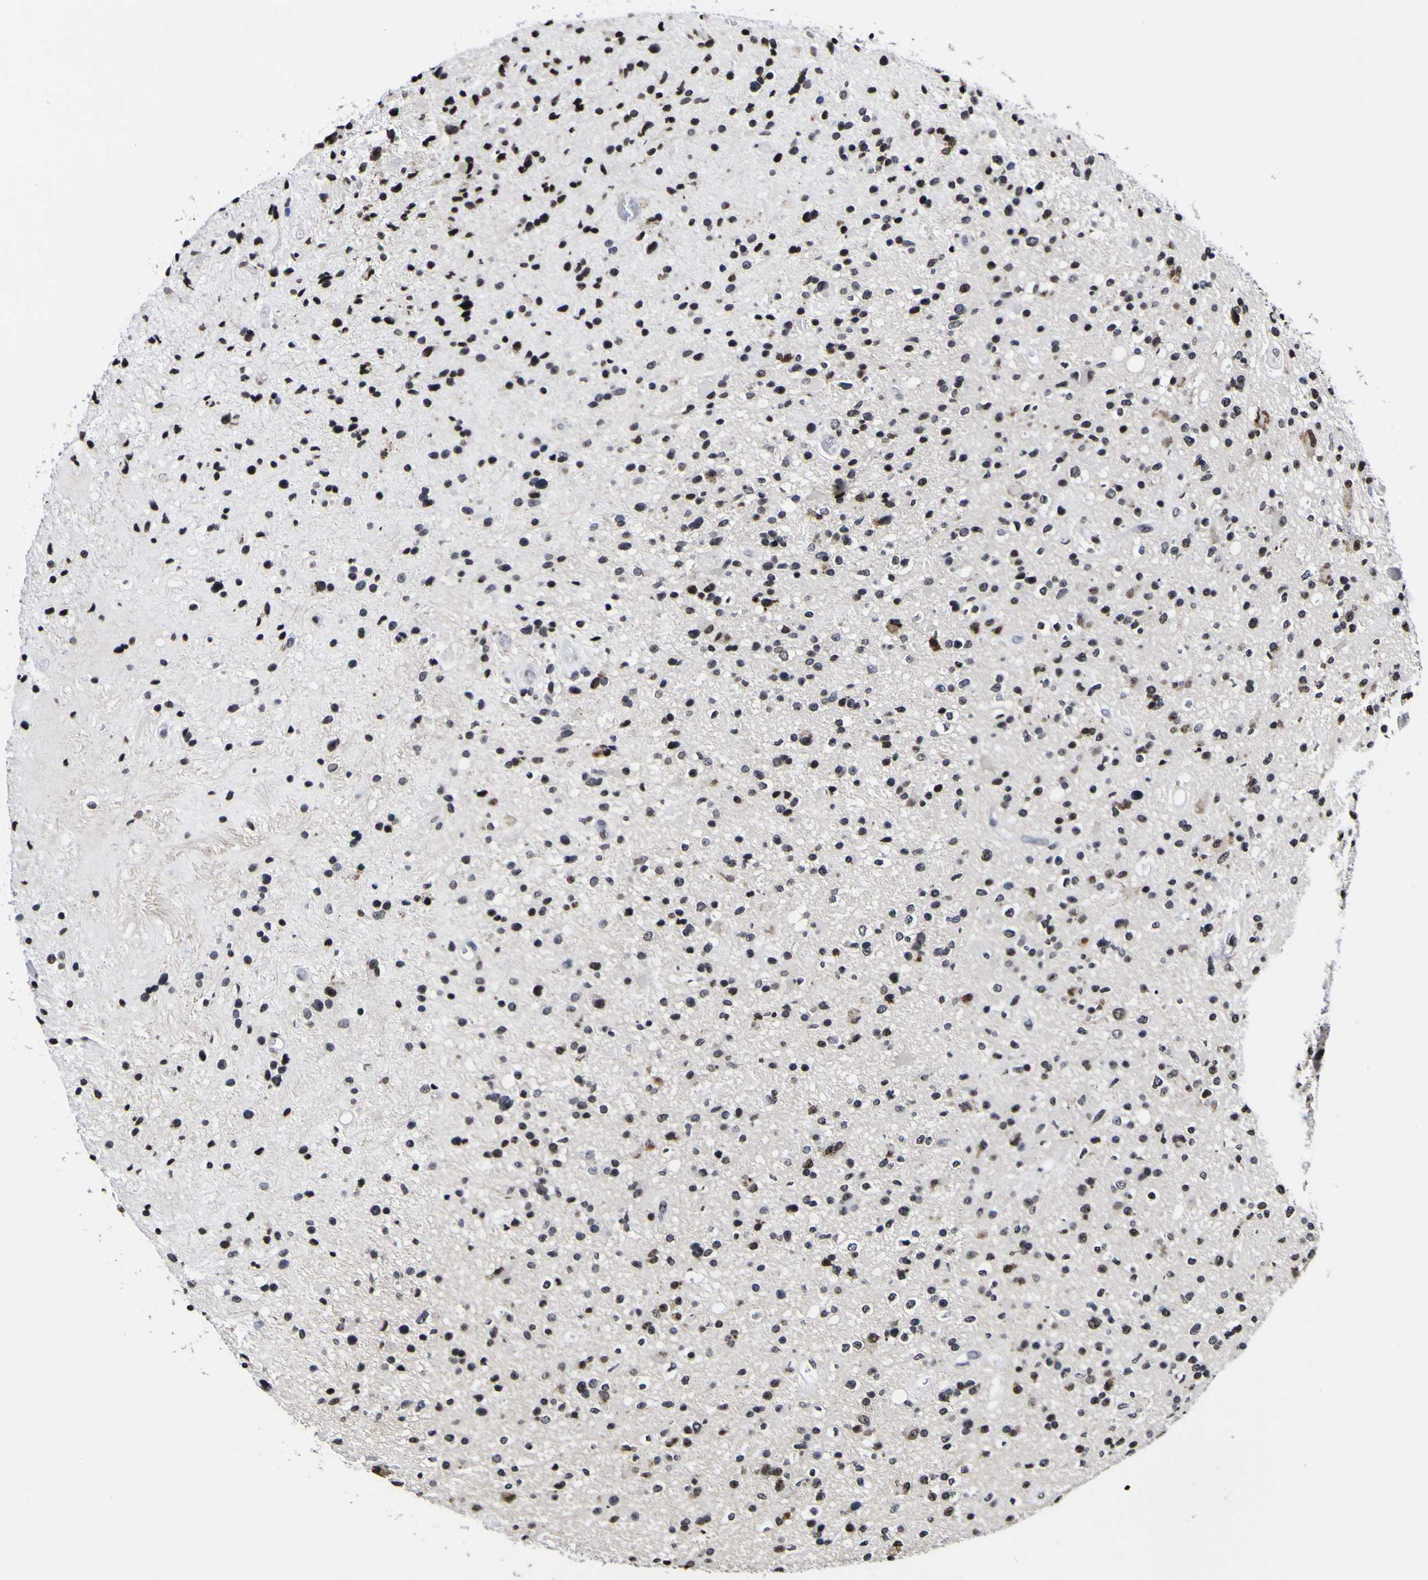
{"staining": {"intensity": "strong", "quantity": ">75%", "location": "nuclear"}, "tissue": "glioma", "cell_type": "Tumor cells", "image_type": "cancer", "snomed": [{"axis": "morphology", "description": "Glioma, malignant, High grade"}, {"axis": "topography", "description": "Brain"}], "caption": "Strong nuclear expression for a protein is seen in approximately >75% of tumor cells of glioma using IHC.", "gene": "PIAS1", "patient": {"sex": "male", "age": 33}}